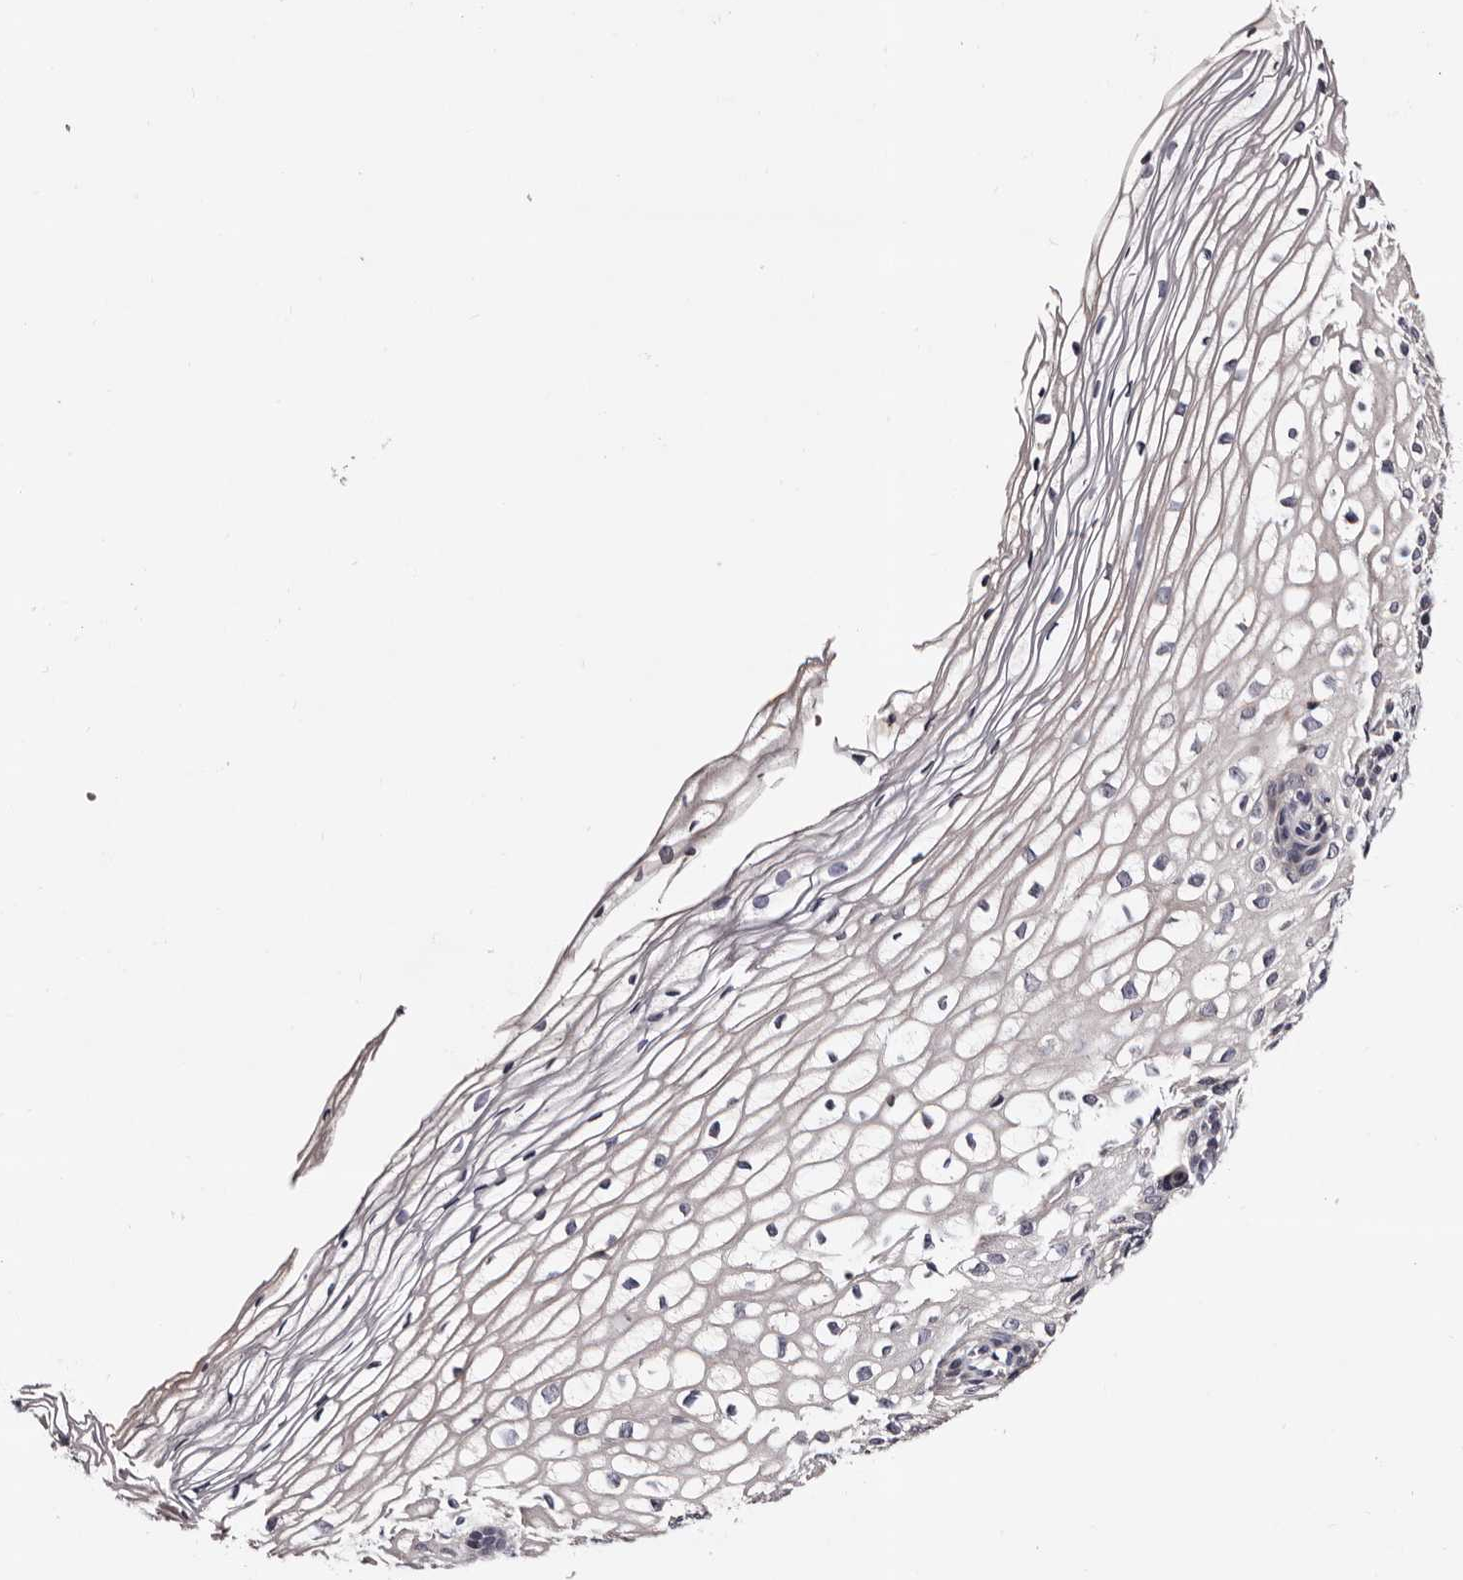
{"staining": {"intensity": "negative", "quantity": "none", "location": "none"}, "tissue": "cervix", "cell_type": "Glandular cells", "image_type": "normal", "snomed": [{"axis": "morphology", "description": "Normal tissue, NOS"}, {"axis": "topography", "description": "Cervix"}], "caption": "IHC photomicrograph of unremarkable cervix: human cervix stained with DAB exhibits no significant protein expression in glandular cells. Nuclei are stained in blue.", "gene": "TAF4B", "patient": {"sex": "female", "age": 27}}